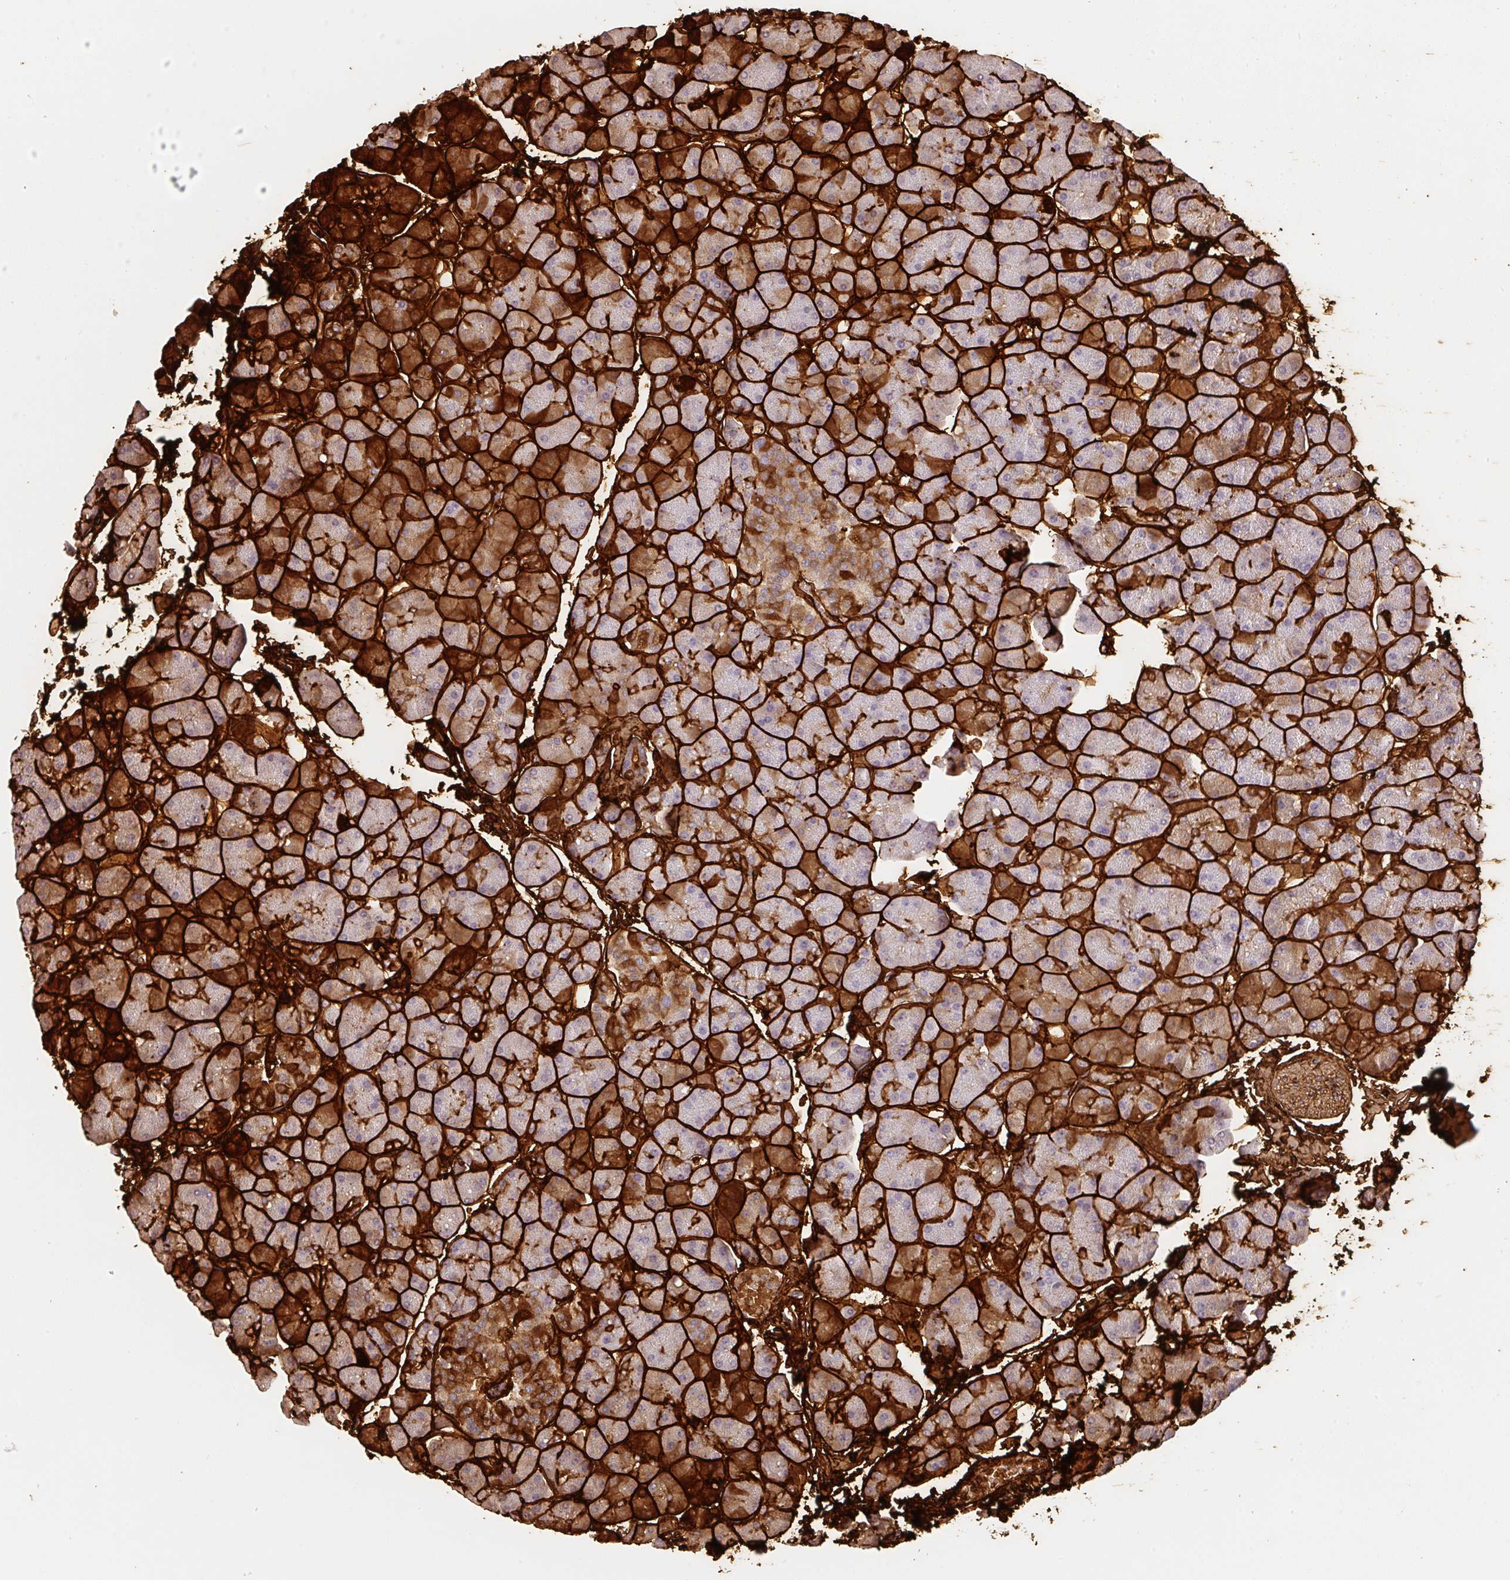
{"staining": {"intensity": "strong", "quantity": "<25%", "location": "cytoplasmic/membranous"}, "tissue": "pancreas", "cell_type": "Exocrine glandular cells", "image_type": "normal", "snomed": [{"axis": "morphology", "description": "Normal tissue, NOS"}, {"axis": "topography", "description": "Pancreas"}], "caption": "Immunohistochemistry of unremarkable pancreas reveals medium levels of strong cytoplasmic/membranous expression in about <25% of exocrine glandular cells.", "gene": "COL3A1", "patient": {"sex": "male", "age": 35}}